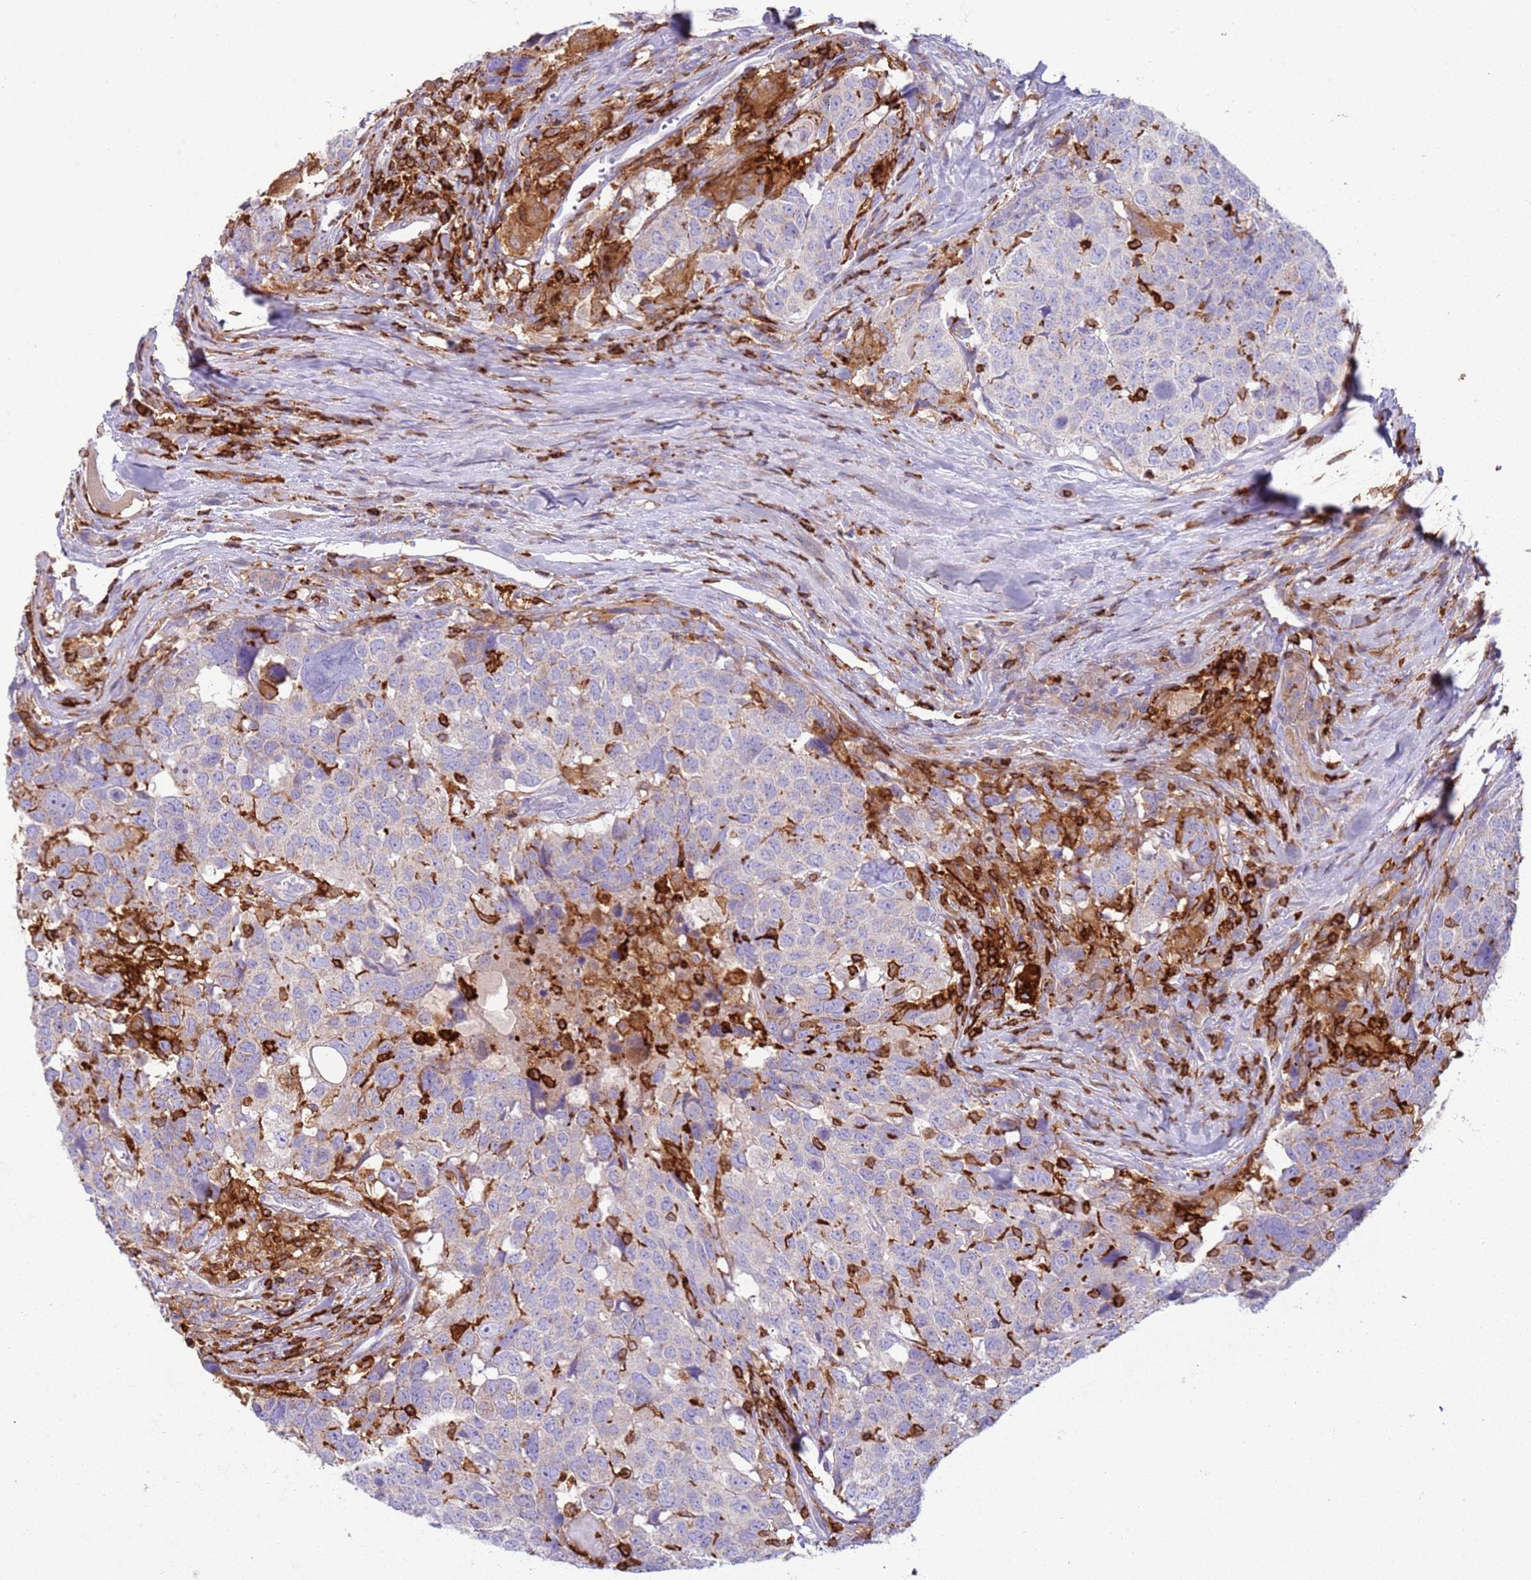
{"staining": {"intensity": "negative", "quantity": "none", "location": "none"}, "tissue": "head and neck cancer", "cell_type": "Tumor cells", "image_type": "cancer", "snomed": [{"axis": "morphology", "description": "Squamous cell carcinoma, NOS"}, {"axis": "topography", "description": "Head-Neck"}], "caption": "Micrograph shows no protein positivity in tumor cells of head and neck cancer tissue. The staining was performed using DAB to visualize the protein expression in brown, while the nuclei were stained in blue with hematoxylin (Magnification: 20x).", "gene": "TTPAL", "patient": {"sex": "male", "age": 66}}